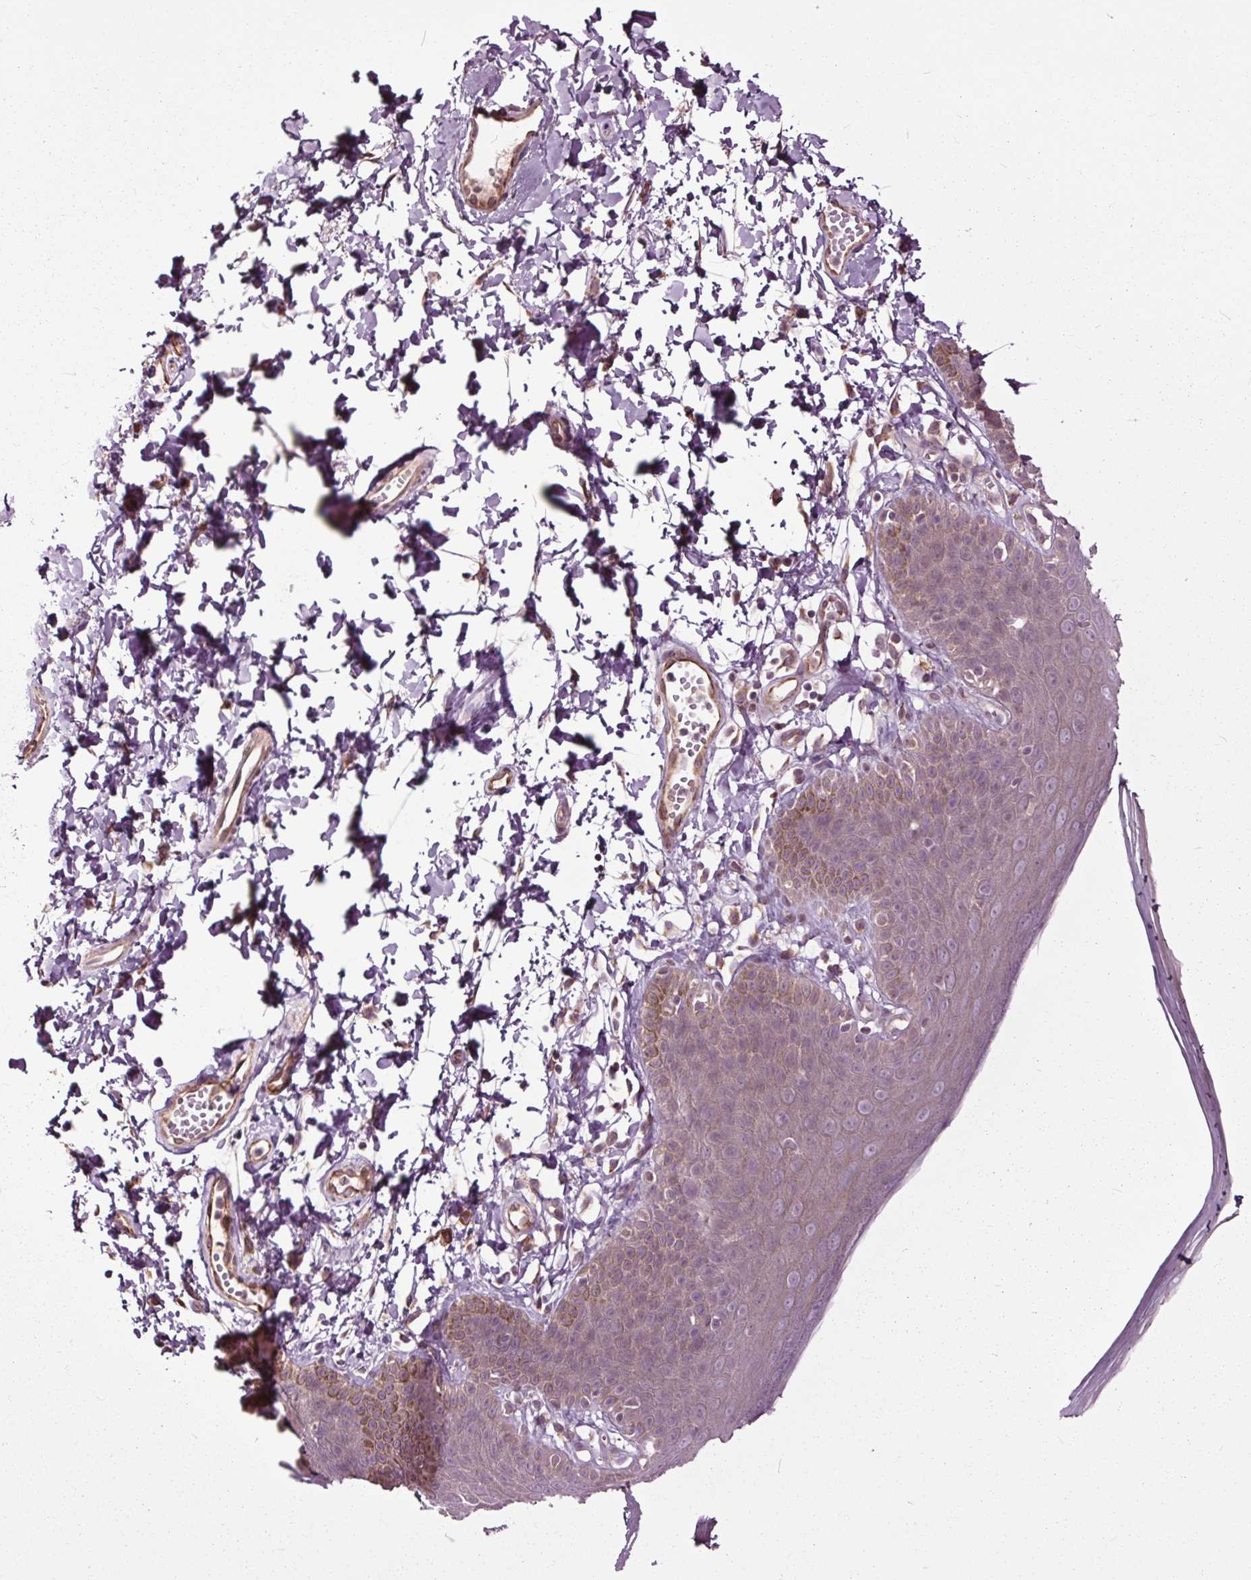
{"staining": {"intensity": "moderate", "quantity": "<25%", "location": "cytoplasmic/membranous"}, "tissue": "skin", "cell_type": "Epidermal cells", "image_type": "normal", "snomed": [{"axis": "morphology", "description": "Normal tissue, NOS"}, {"axis": "topography", "description": "Anal"}], "caption": "This image reveals immunohistochemistry staining of benign human skin, with low moderate cytoplasmic/membranous expression in approximately <25% of epidermal cells.", "gene": "HAUS5", "patient": {"sex": "male", "age": 53}}